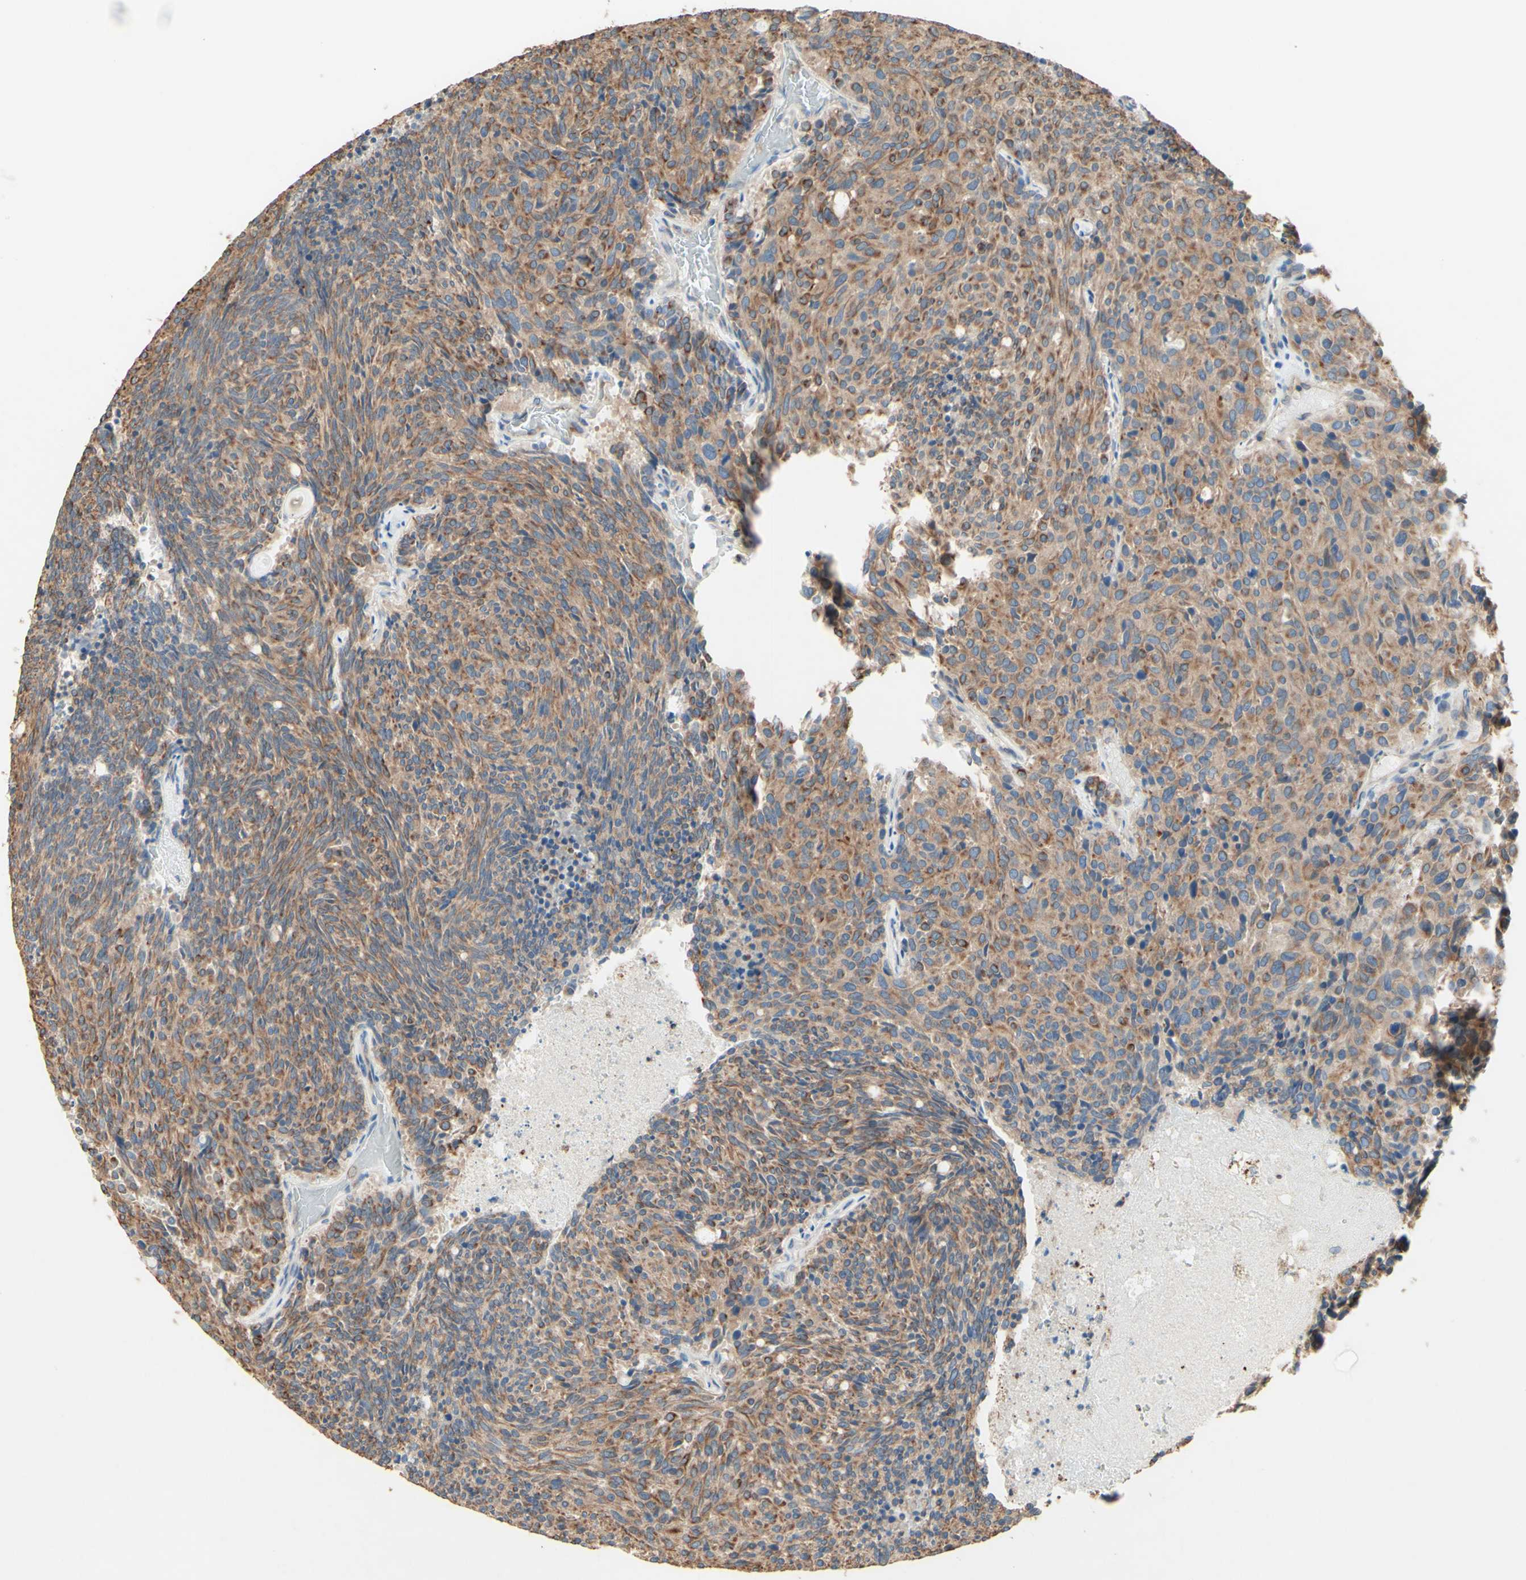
{"staining": {"intensity": "moderate", "quantity": ">75%", "location": "cytoplasmic/membranous"}, "tissue": "carcinoid", "cell_type": "Tumor cells", "image_type": "cancer", "snomed": [{"axis": "morphology", "description": "Carcinoid, malignant, NOS"}, {"axis": "topography", "description": "Pancreas"}], "caption": "High-magnification brightfield microscopy of carcinoid stained with DAB (3,3'-diaminobenzidine) (brown) and counterstained with hematoxylin (blue). tumor cells exhibit moderate cytoplasmic/membranous expression is appreciated in approximately>75% of cells. (DAB (3,3'-diaminobenzidine) IHC with brightfield microscopy, high magnification).", "gene": "MTM1", "patient": {"sex": "female", "age": 54}}